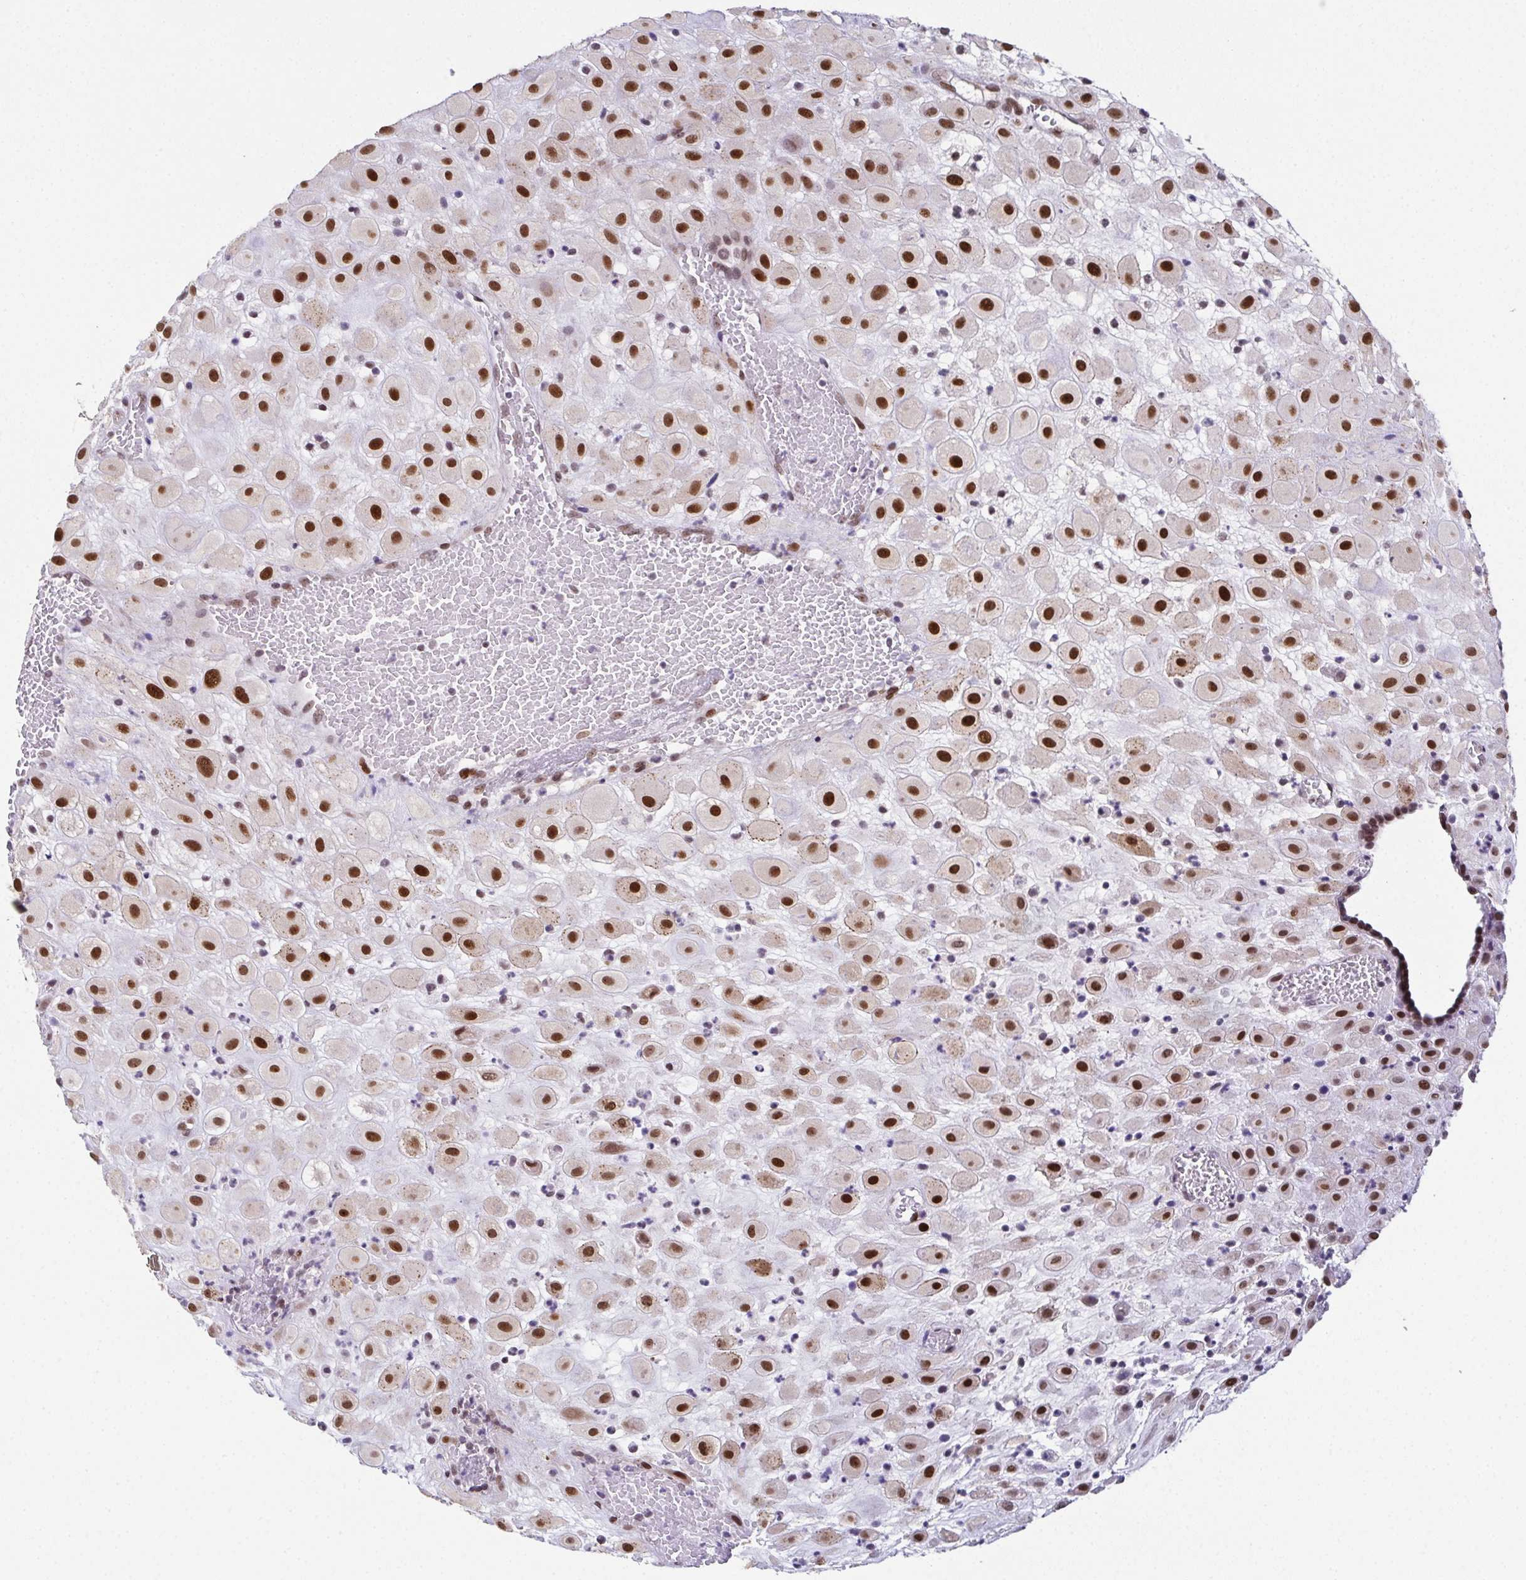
{"staining": {"intensity": "strong", "quantity": ">75%", "location": "nuclear"}, "tissue": "placenta", "cell_type": "Decidual cells", "image_type": "normal", "snomed": [{"axis": "morphology", "description": "Normal tissue, NOS"}, {"axis": "topography", "description": "Placenta"}], "caption": "Brown immunohistochemical staining in unremarkable human placenta exhibits strong nuclear expression in approximately >75% of decidual cells. (DAB (3,3'-diaminobenzidine) = brown stain, brightfield microscopy at high magnification).", "gene": "RB1", "patient": {"sex": "female", "age": 24}}